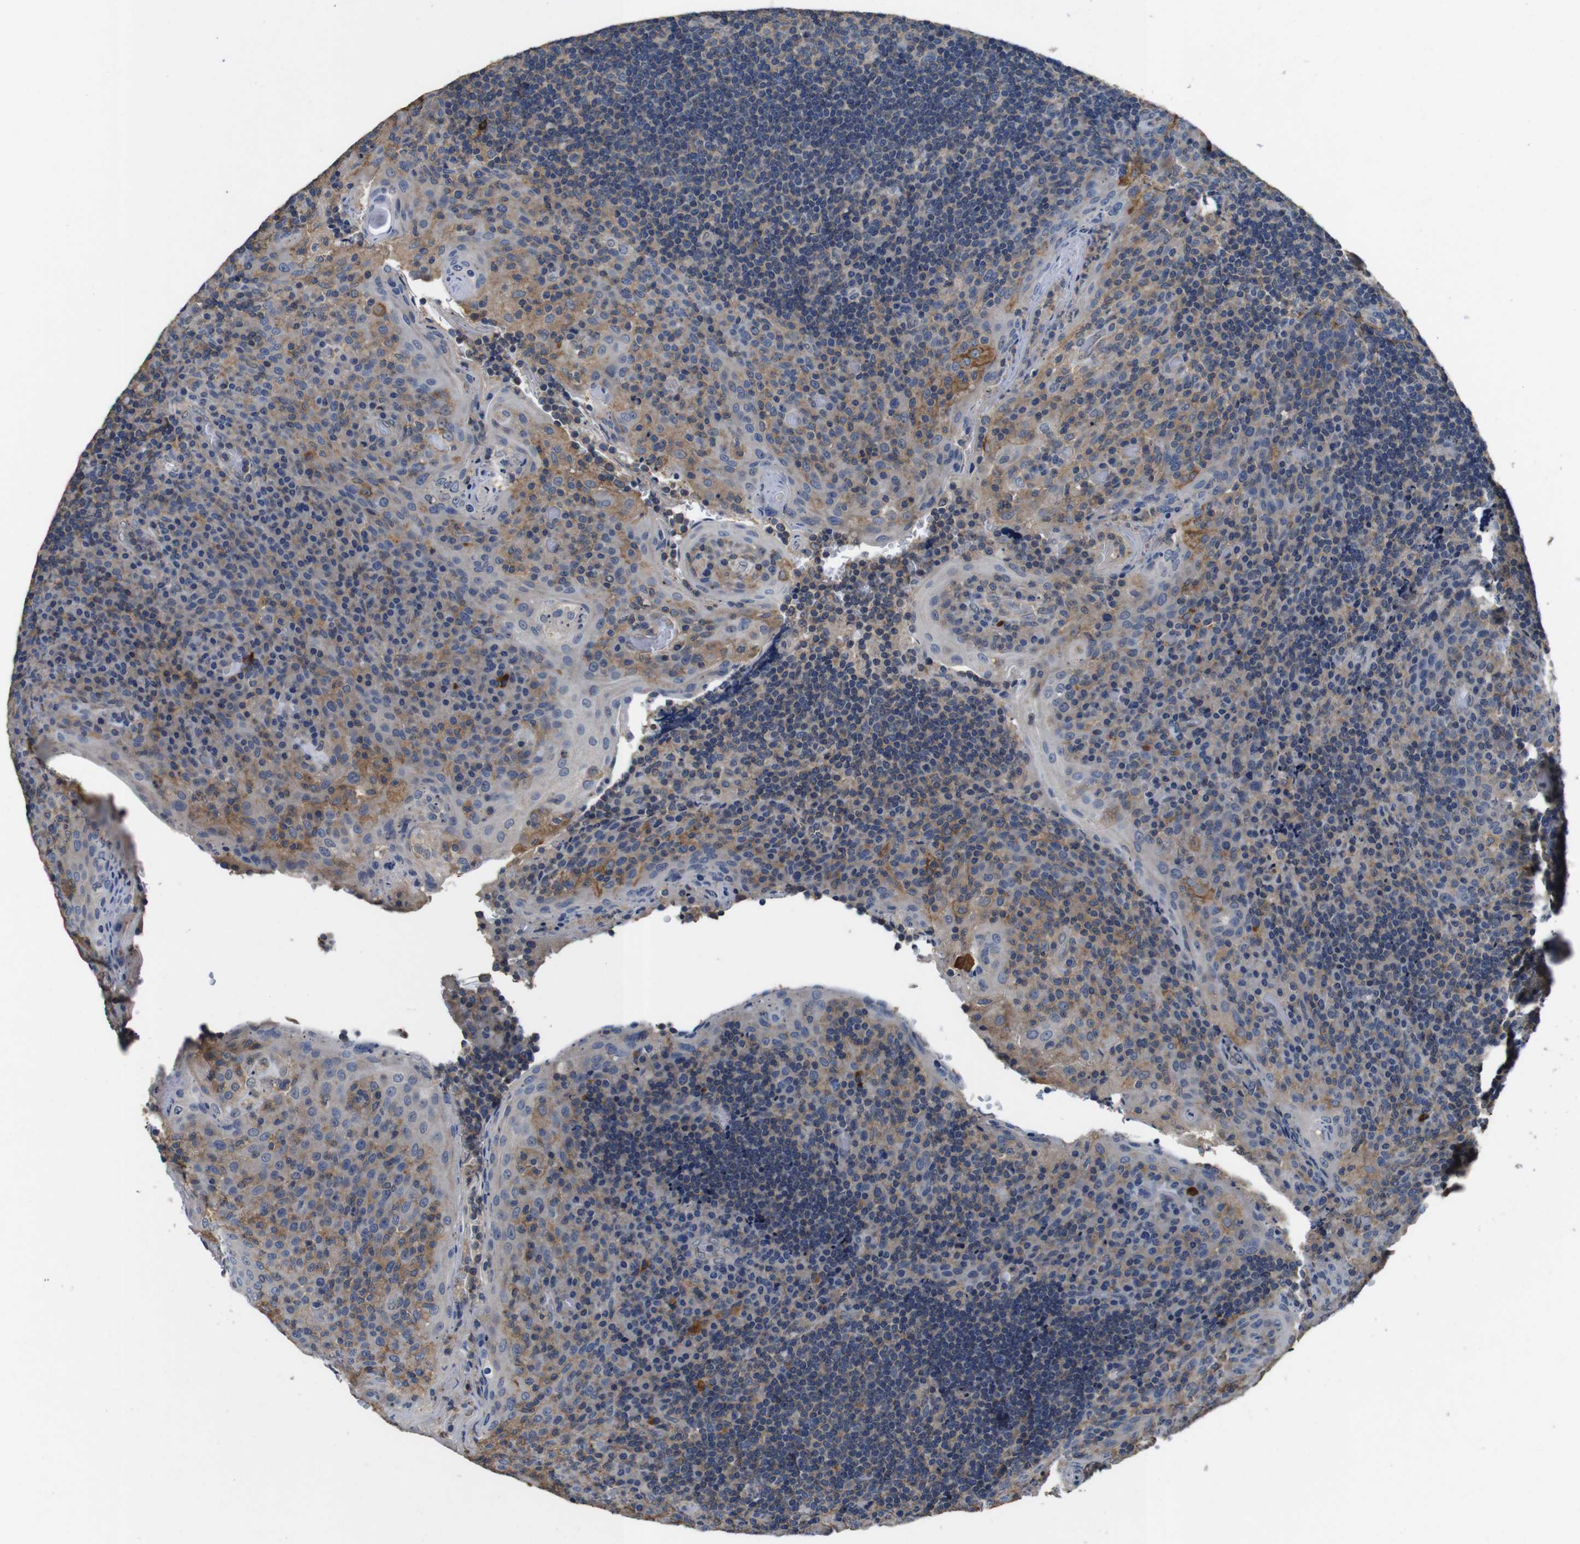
{"staining": {"intensity": "weak", "quantity": "25%-75%", "location": "cytoplasmic/membranous"}, "tissue": "tonsil", "cell_type": "Germinal center cells", "image_type": "normal", "snomed": [{"axis": "morphology", "description": "Normal tissue, NOS"}, {"axis": "topography", "description": "Tonsil"}], "caption": "The micrograph shows a brown stain indicating the presence of a protein in the cytoplasmic/membranous of germinal center cells in tonsil.", "gene": "GLIPR1", "patient": {"sex": "male", "age": 17}}